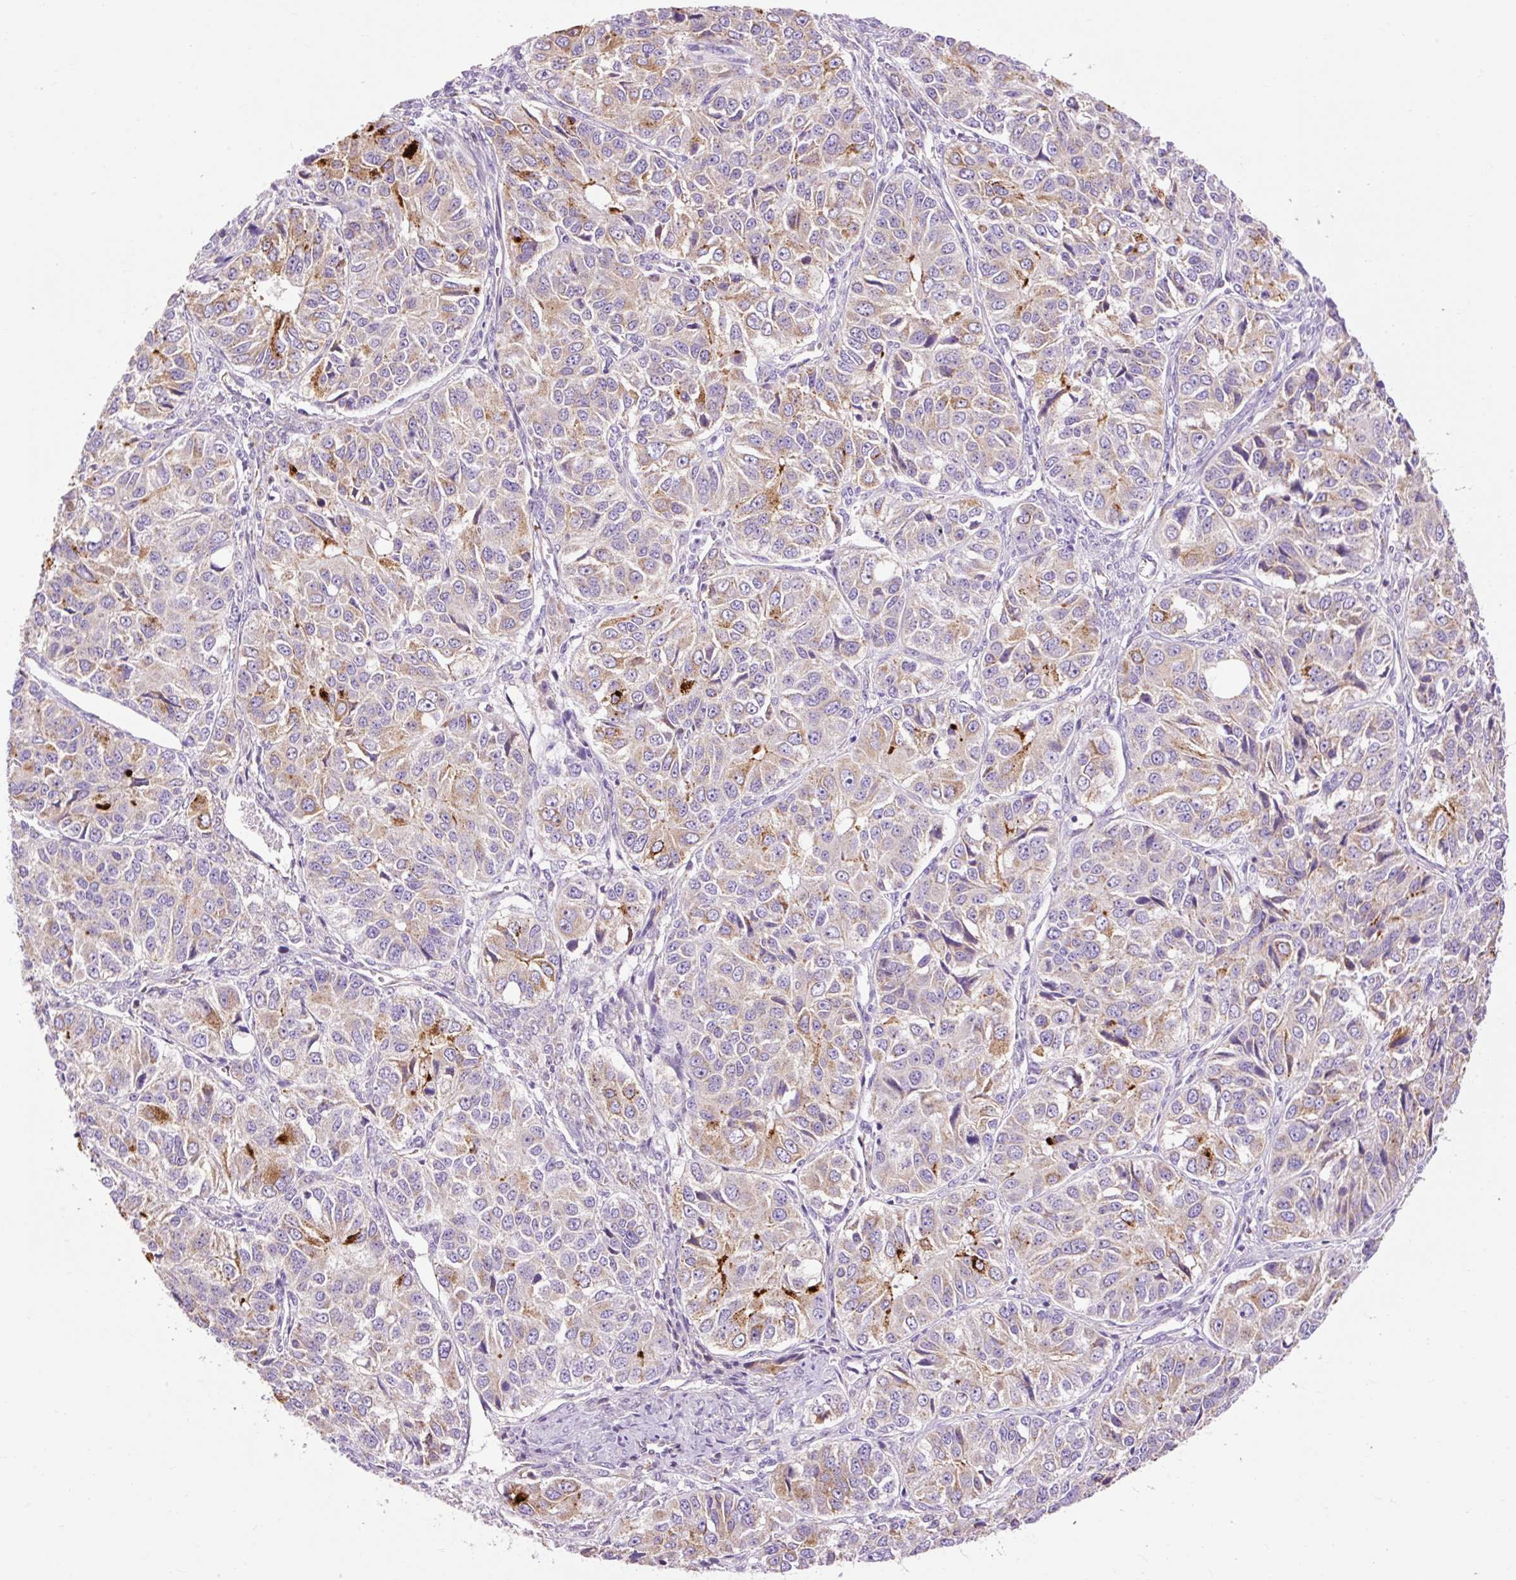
{"staining": {"intensity": "moderate", "quantity": "<25%", "location": "cytoplasmic/membranous"}, "tissue": "ovarian cancer", "cell_type": "Tumor cells", "image_type": "cancer", "snomed": [{"axis": "morphology", "description": "Carcinoma, endometroid"}, {"axis": "topography", "description": "Ovary"}], "caption": "Tumor cells exhibit low levels of moderate cytoplasmic/membranous staining in approximately <25% of cells in human ovarian cancer (endometroid carcinoma).", "gene": "CD83", "patient": {"sex": "female", "age": 51}}